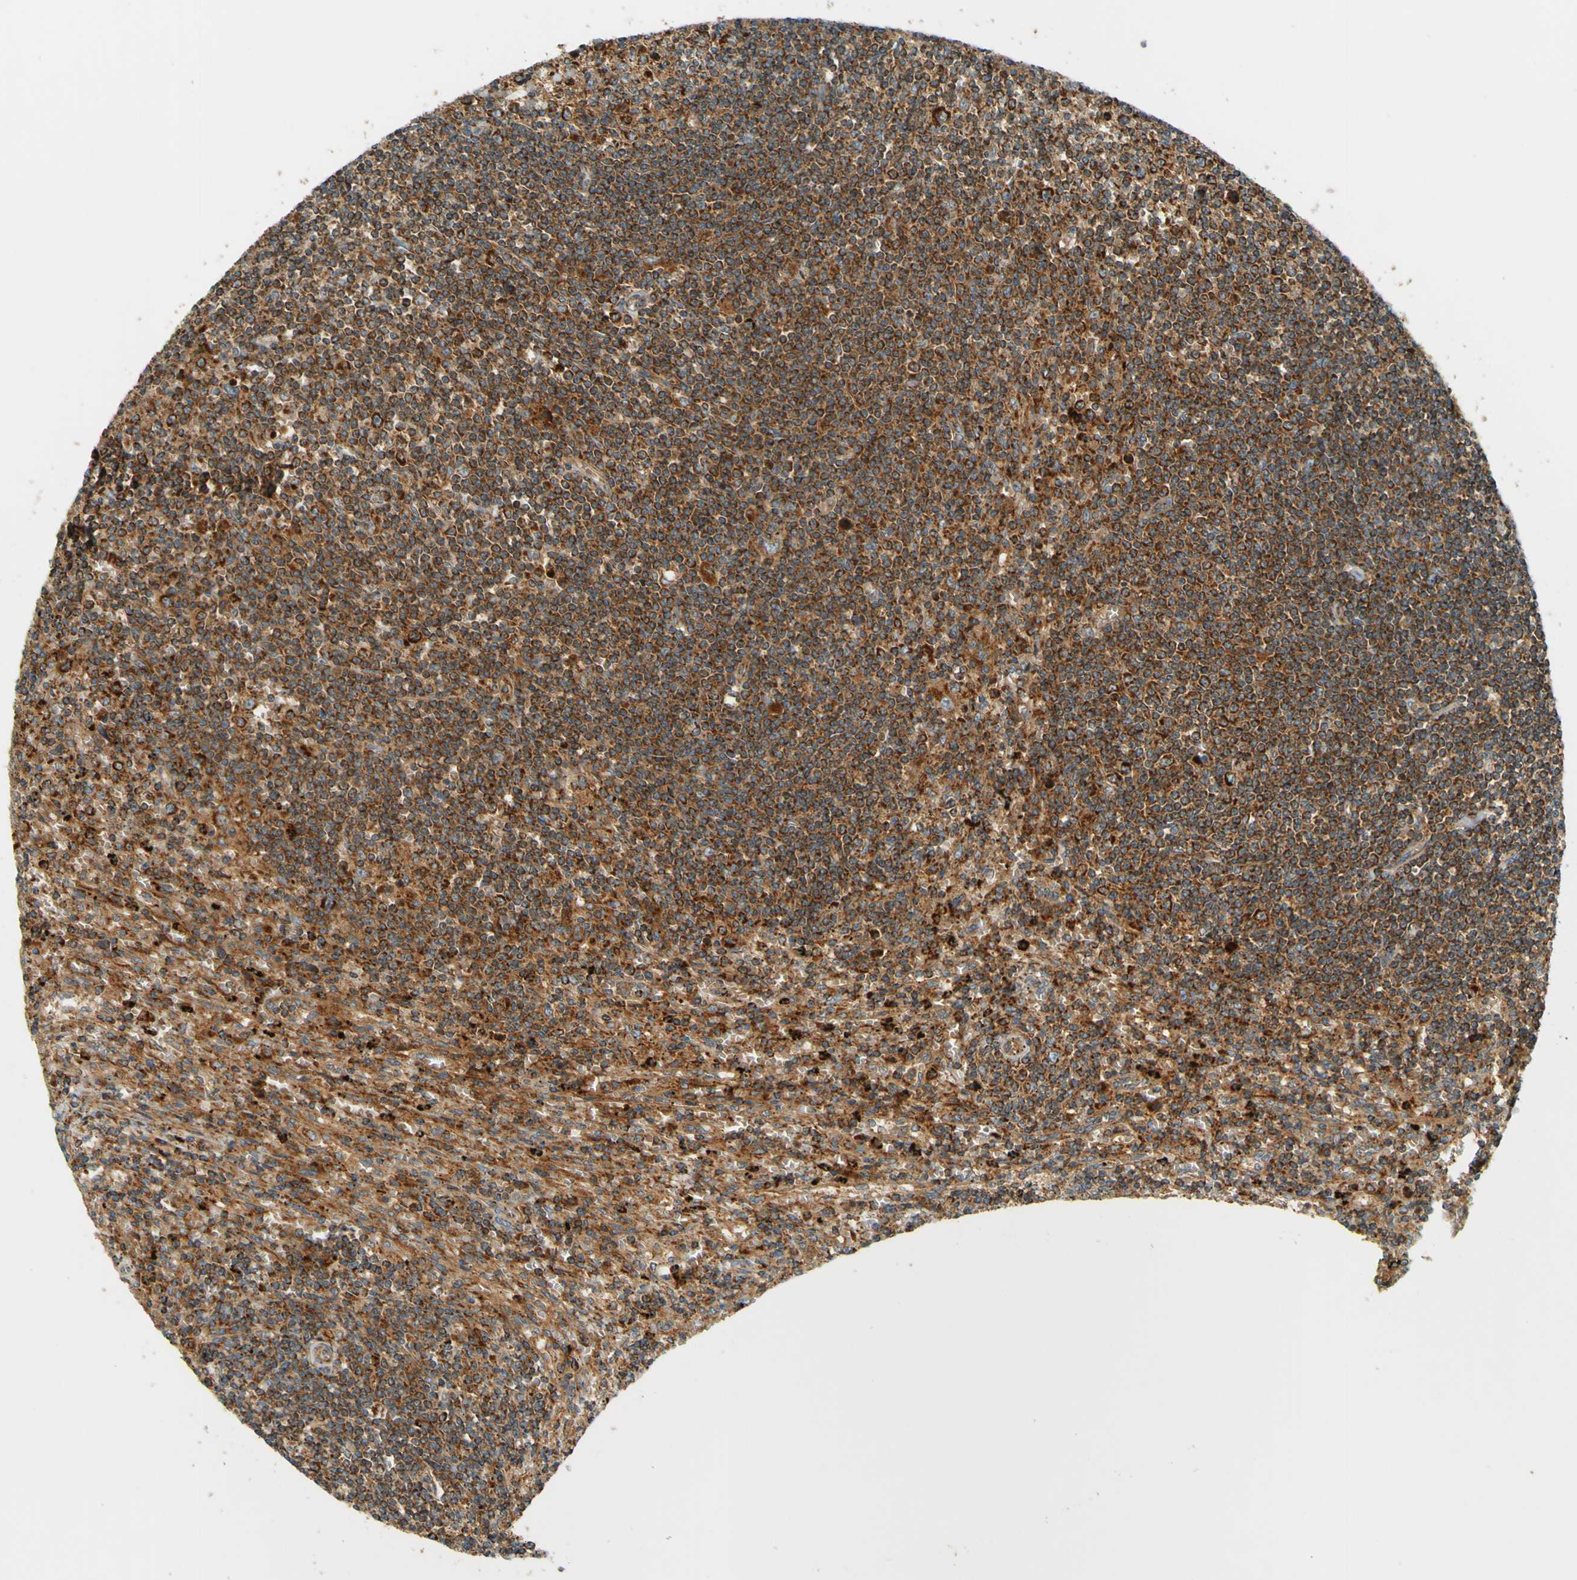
{"staining": {"intensity": "strong", "quantity": ">75%", "location": "cytoplasmic/membranous"}, "tissue": "lymphoma", "cell_type": "Tumor cells", "image_type": "cancer", "snomed": [{"axis": "morphology", "description": "Malignant lymphoma, non-Hodgkin's type, Low grade"}, {"axis": "topography", "description": "Spleen"}], "caption": "This is a micrograph of immunohistochemistry staining of lymphoma, which shows strong positivity in the cytoplasmic/membranous of tumor cells.", "gene": "DNAJC5", "patient": {"sex": "male", "age": 76}}